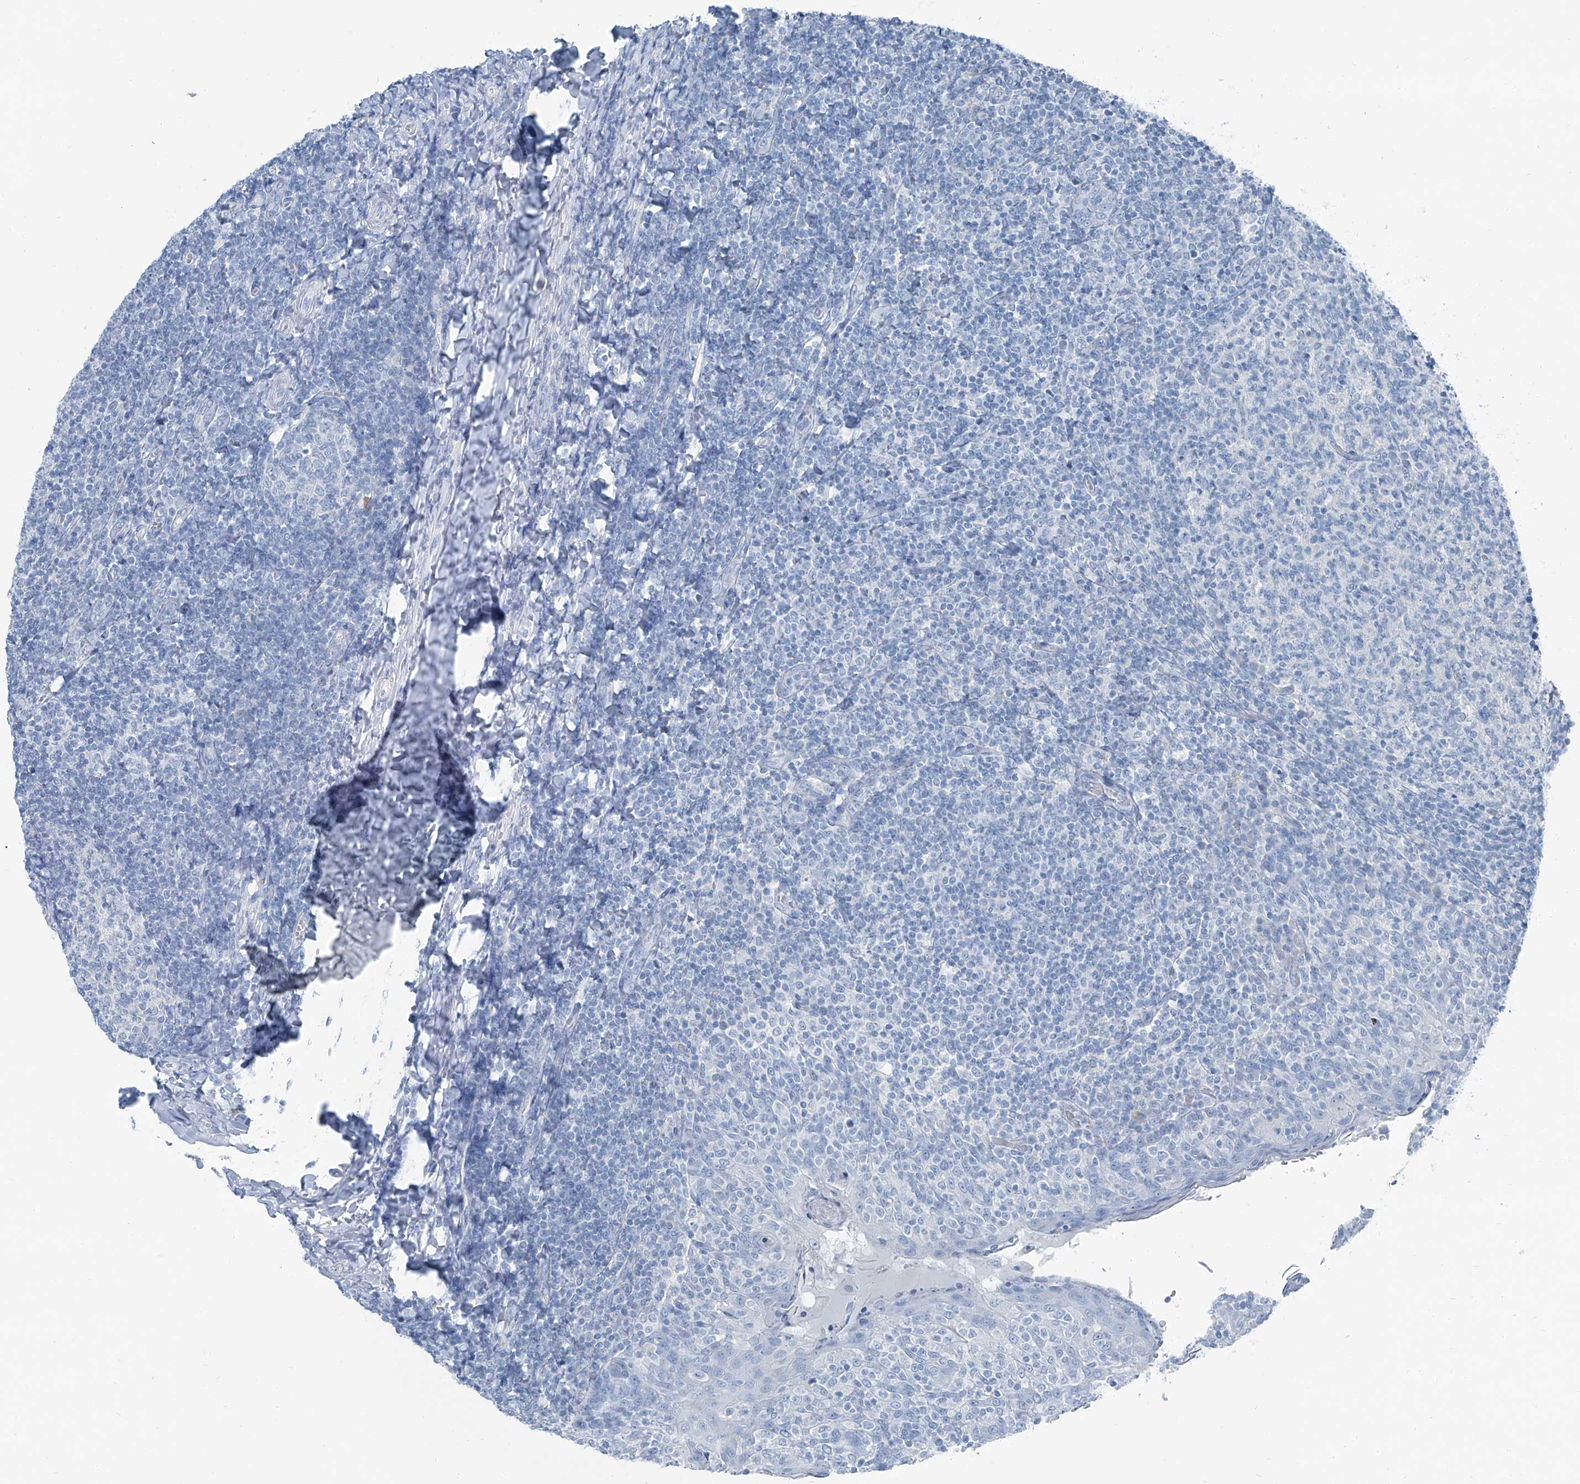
{"staining": {"intensity": "negative", "quantity": "none", "location": "none"}, "tissue": "tonsil", "cell_type": "Germinal center cells", "image_type": "normal", "snomed": [{"axis": "morphology", "description": "Normal tissue, NOS"}, {"axis": "topography", "description": "Tonsil"}], "caption": "IHC photomicrograph of unremarkable human tonsil stained for a protein (brown), which shows no staining in germinal center cells. (DAB (3,3'-diaminobenzidine) IHC, high magnification).", "gene": "RGN", "patient": {"sex": "female", "age": 19}}